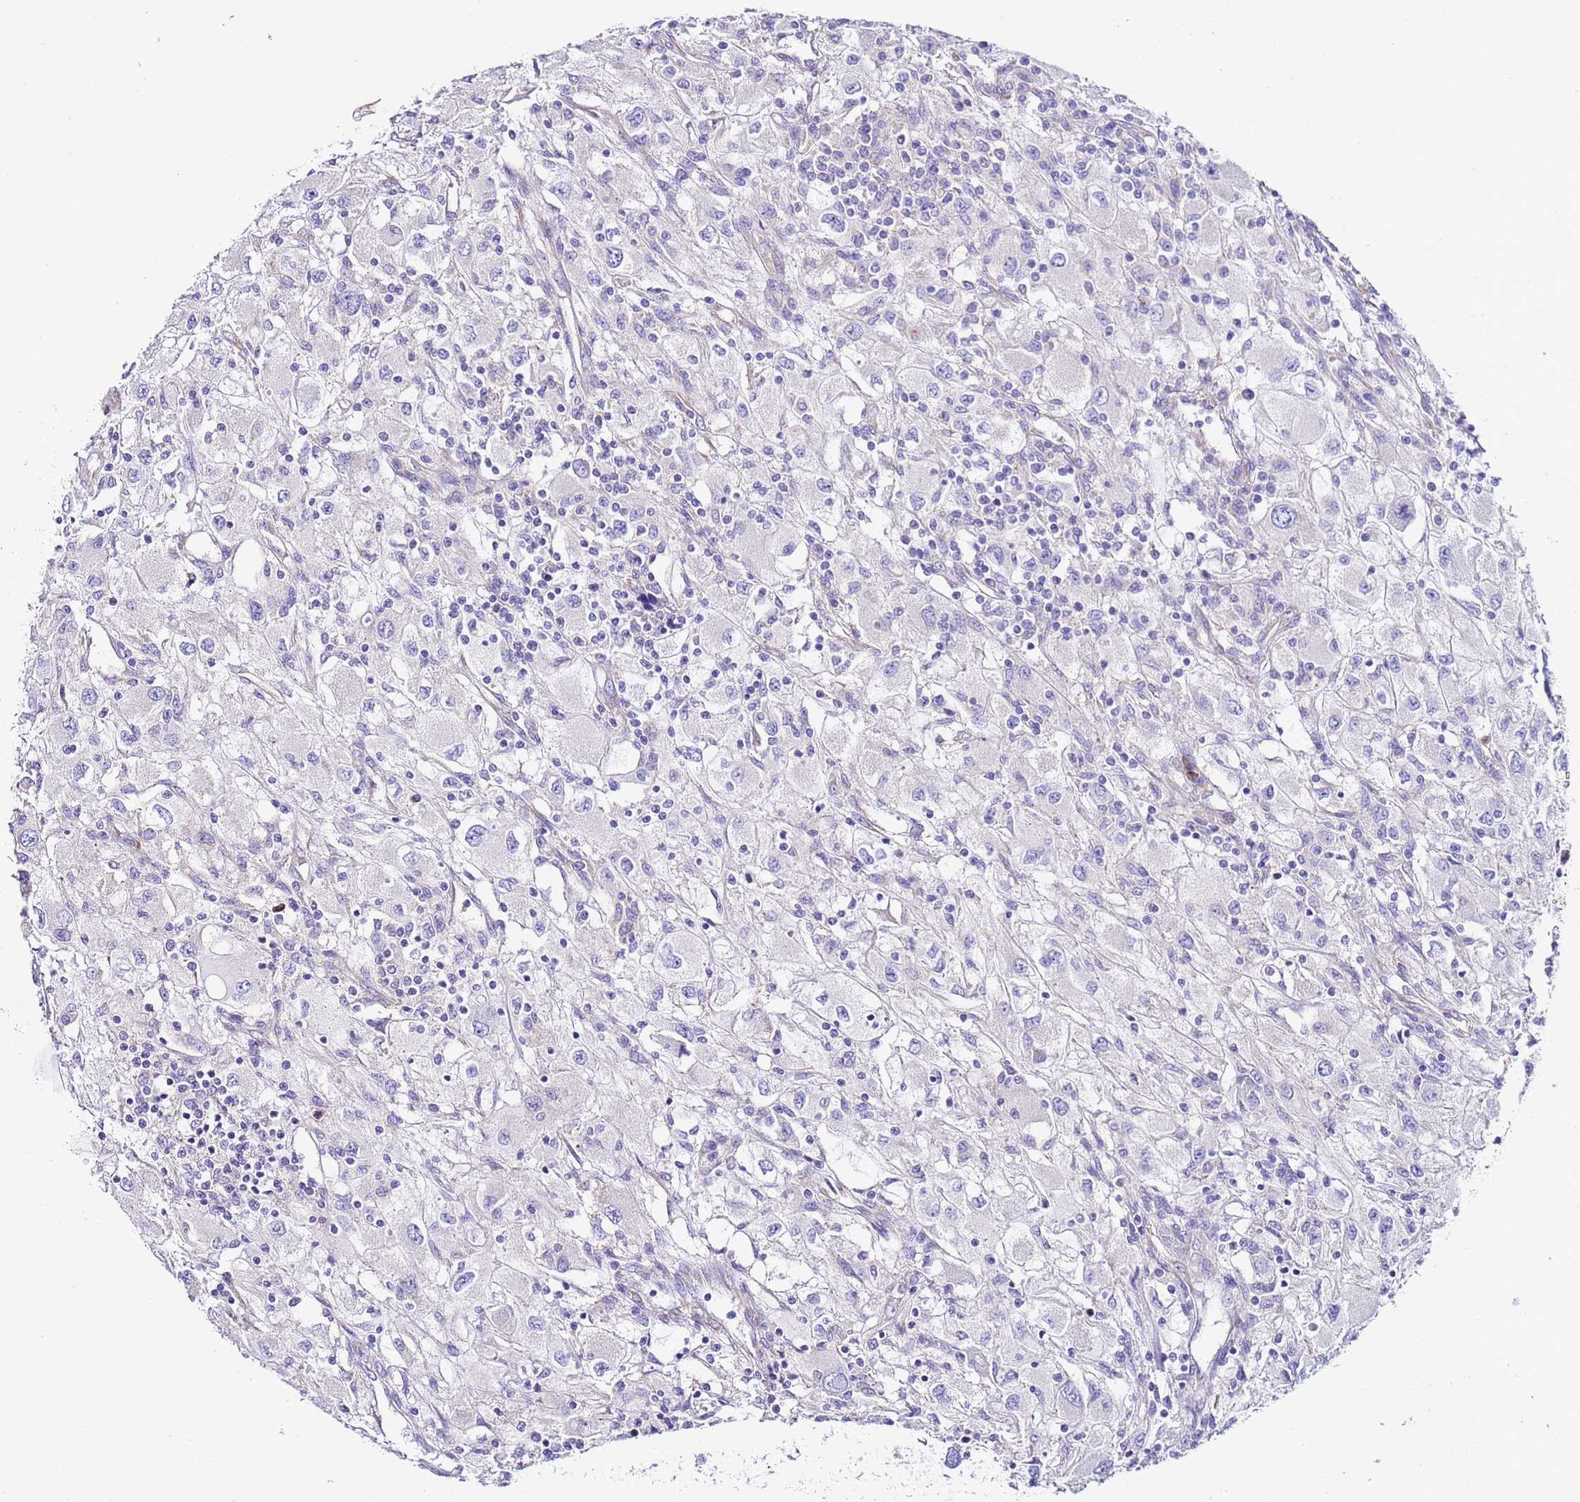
{"staining": {"intensity": "negative", "quantity": "none", "location": "none"}, "tissue": "renal cancer", "cell_type": "Tumor cells", "image_type": "cancer", "snomed": [{"axis": "morphology", "description": "Adenocarcinoma, NOS"}, {"axis": "topography", "description": "Kidney"}], "caption": "The micrograph exhibits no staining of tumor cells in renal adenocarcinoma.", "gene": "RPS10", "patient": {"sex": "female", "age": 67}}